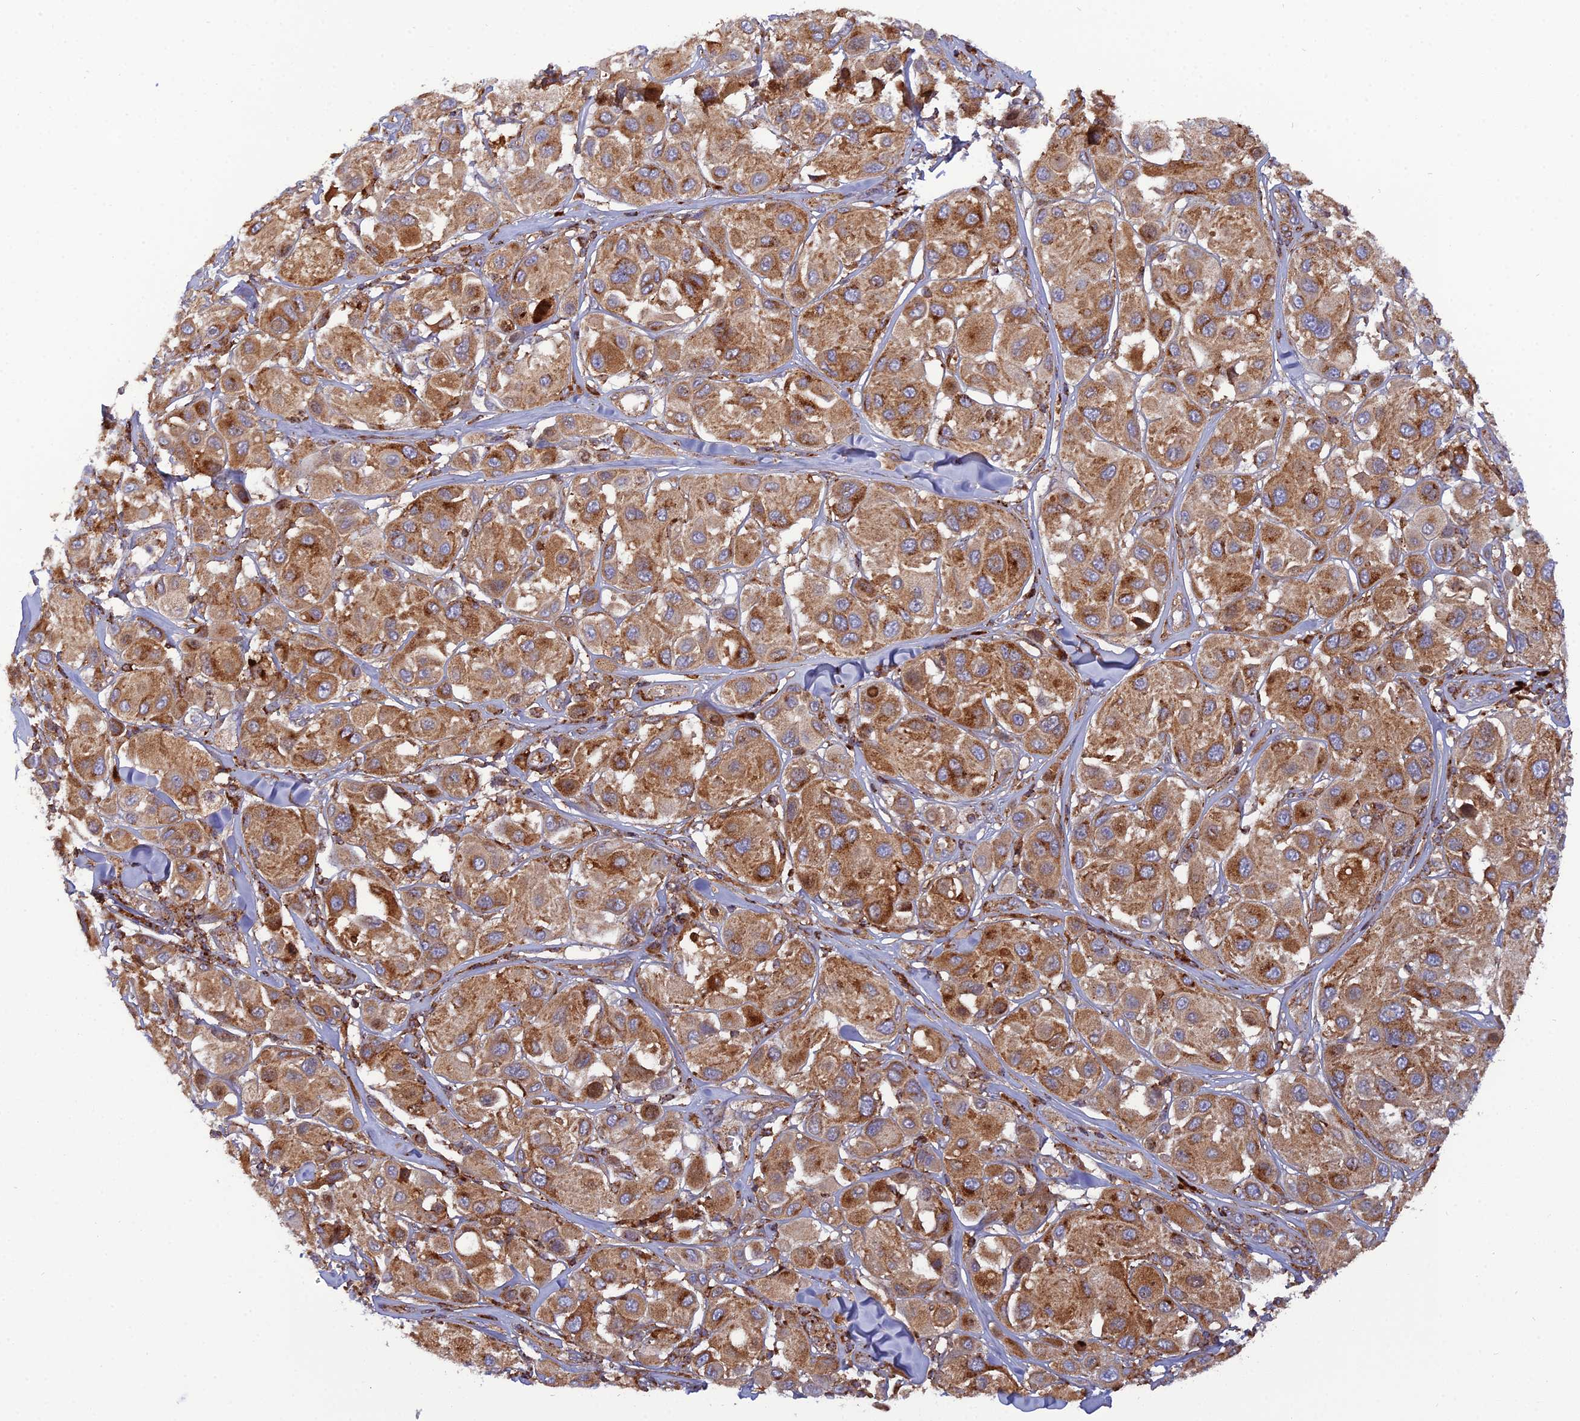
{"staining": {"intensity": "moderate", "quantity": ">75%", "location": "cytoplasmic/membranous"}, "tissue": "melanoma", "cell_type": "Tumor cells", "image_type": "cancer", "snomed": [{"axis": "morphology", "description": "Malignant melanoma, Metastatic site"}, {"axis": "topography", "description": "Skin"}], "caption": "A high-resolution micrograph shows immunohistochemistry (IHC) staining of melanoma, which exhibits moderate cytoplasmic/membranous expression in about >75% of tumor cells.", "gene": "LNPEP", "patient": {"sex": "male", "age": 41}}